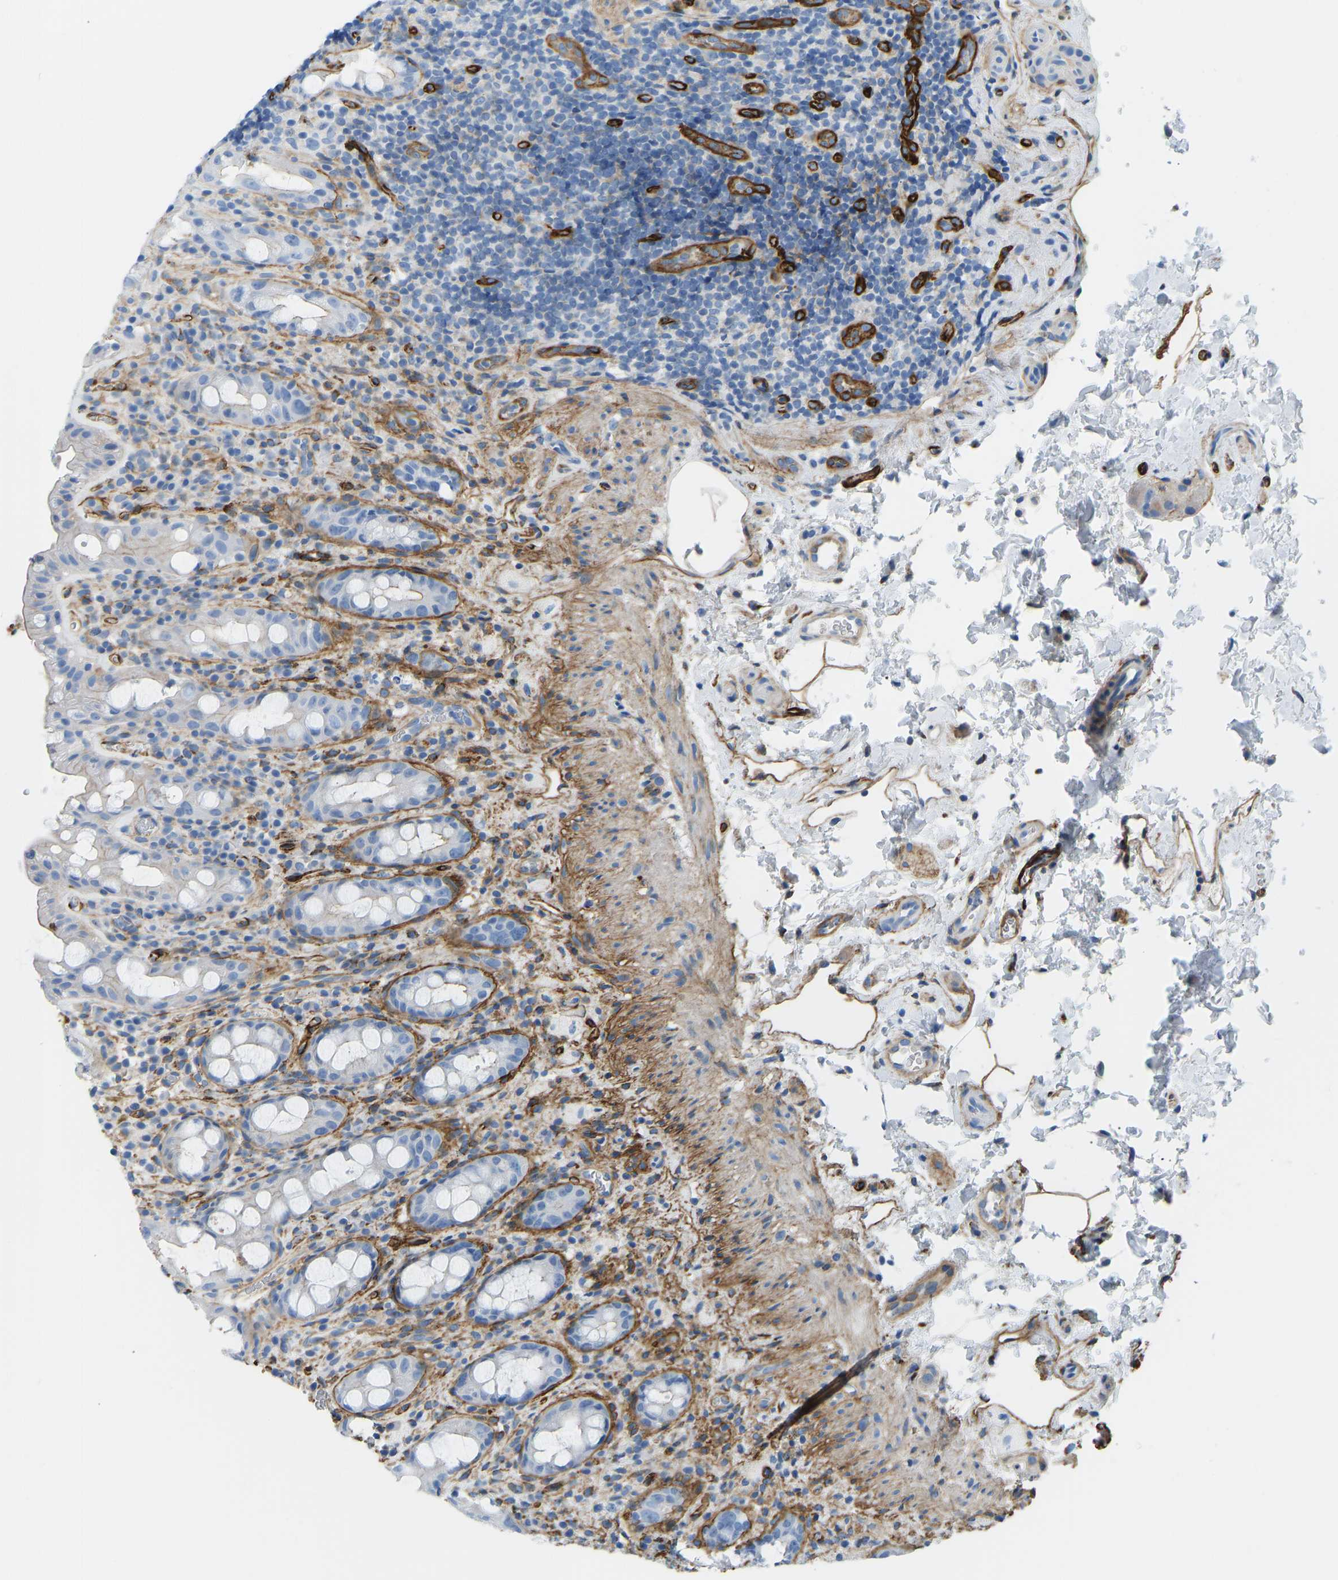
{"staining": {"intensity": "moderate", "quantity": "<25%", "location": "cytoplasmic/membranous"}, "tissue": "rectum", "cell_type": "Glandular cells", "image_type": "normal", "snomed": [{"axis": "morphology", "description": "Normal tissue, NOS"}, {"axis": "topography", "description": "Rectum"}], "caption": "Human rectum stained for a protein (brown) displays moderate cytoplasmic/membranous positive positivity in approximately <25% of glandular cells.", "gene": "COL15A1", "patient": {"sex": "male", "age": 44}}